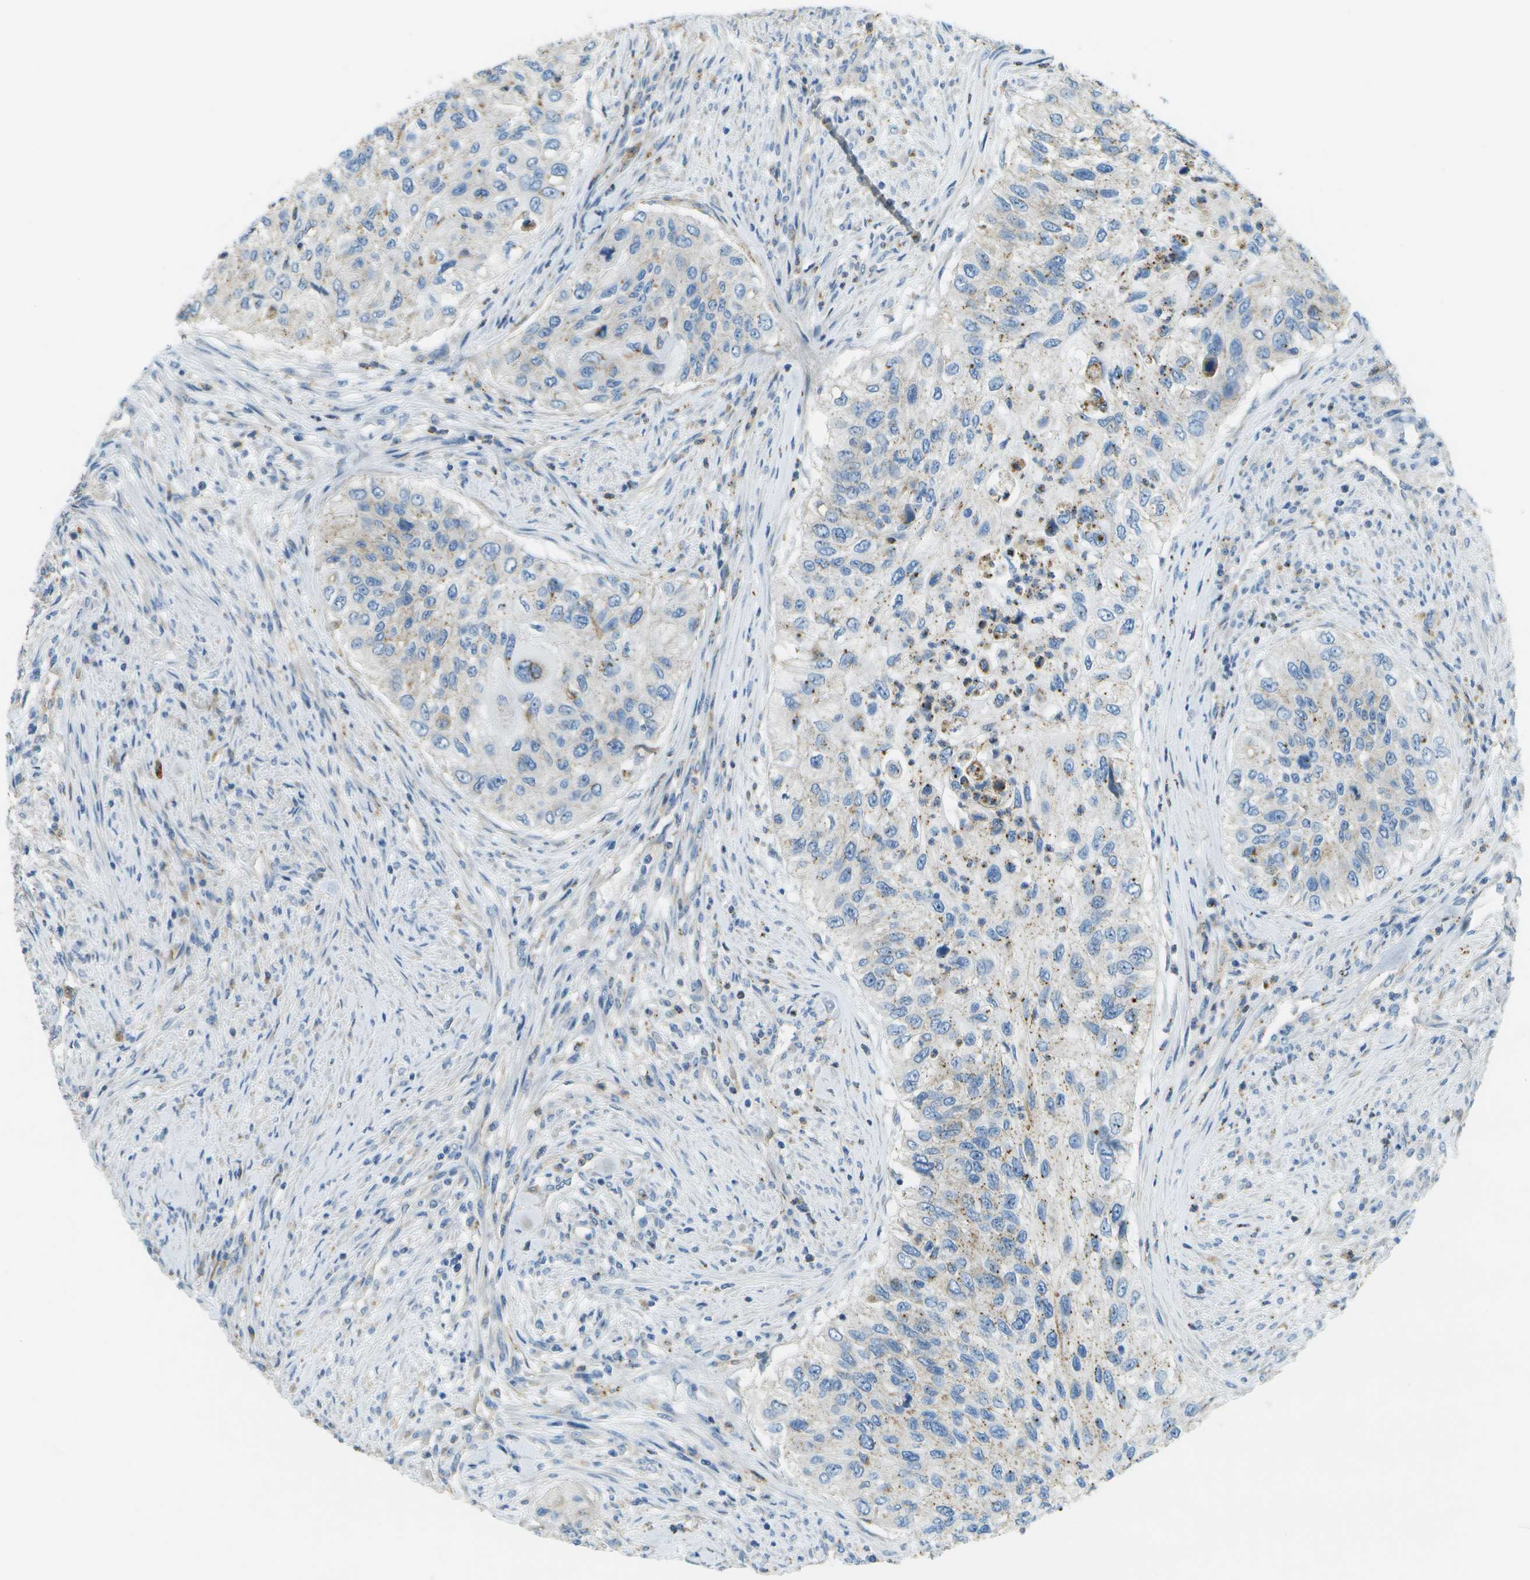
{"staining": {"intensity": "weak", "quantity": "<25%", "location": "cytoplasmic/membranous"}, "tissue": "urothelial cancer", "cell_type": "Tumor cells", "image_type": "cancer", "snomed": [{"axis": "morphology", "description": "Urothelial carcinoma, High grade"}, {"axis": "topography", "description": "Urinary bladder"}], "caption": "Human urothelial cancer stained for a protein using IHC shows no expression in tumor cells.", "gene": "MYH11", "patient": {"sex": "female", "age": 60}}